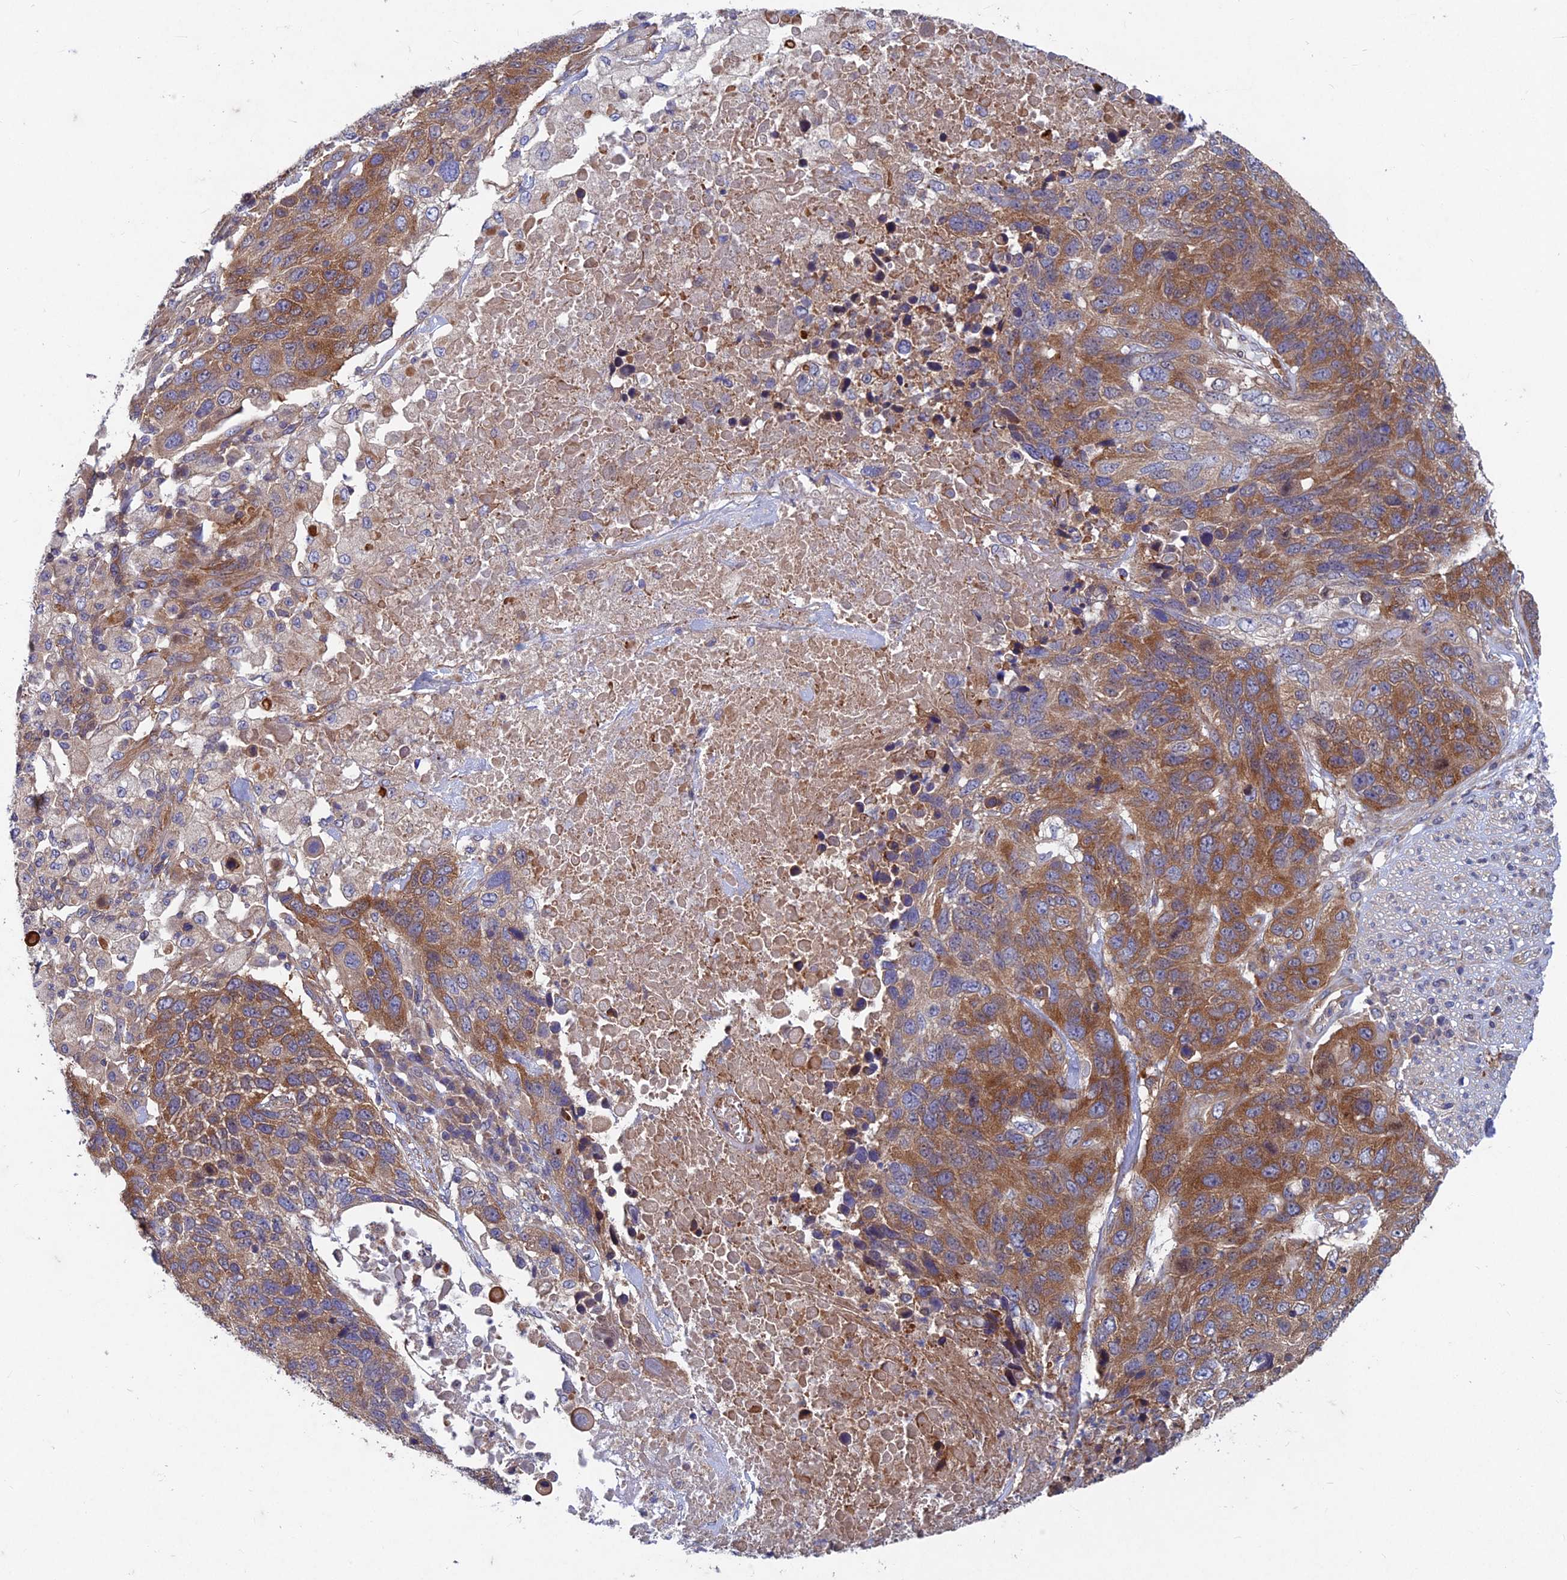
{"staining": {"intensity": "strong", "quantity": ">75%", "location": "cytoplasmic/membranous"}, "tissue": "lung cancer", "cell_type": "Tumor cells", "image_type": "cancer", "snomed": [{"axis": "morphology", "description": "Normal tissue, NOS"}, {"axis": "morphology", "description": "Squamous cell carcinoma, NOS"}, {"axis": "topography", "description": "Lymph node"}, {"axis": "topography", "description": "Lung"}], "caption": "Immunohistochemical staining of human lung squamous cell carcinoma displays high levels of strong cytoplasmic/membranous protein staining in about >75% of tumor cells. The protein is stained brown, and the nuclei are stained in blue (DAB (3,3'-diaminobenzidine) IHC with brightfield microscopy, high magnification).", "gene": "NCAPG", "patient": {"sex": "male", "age": 66}}